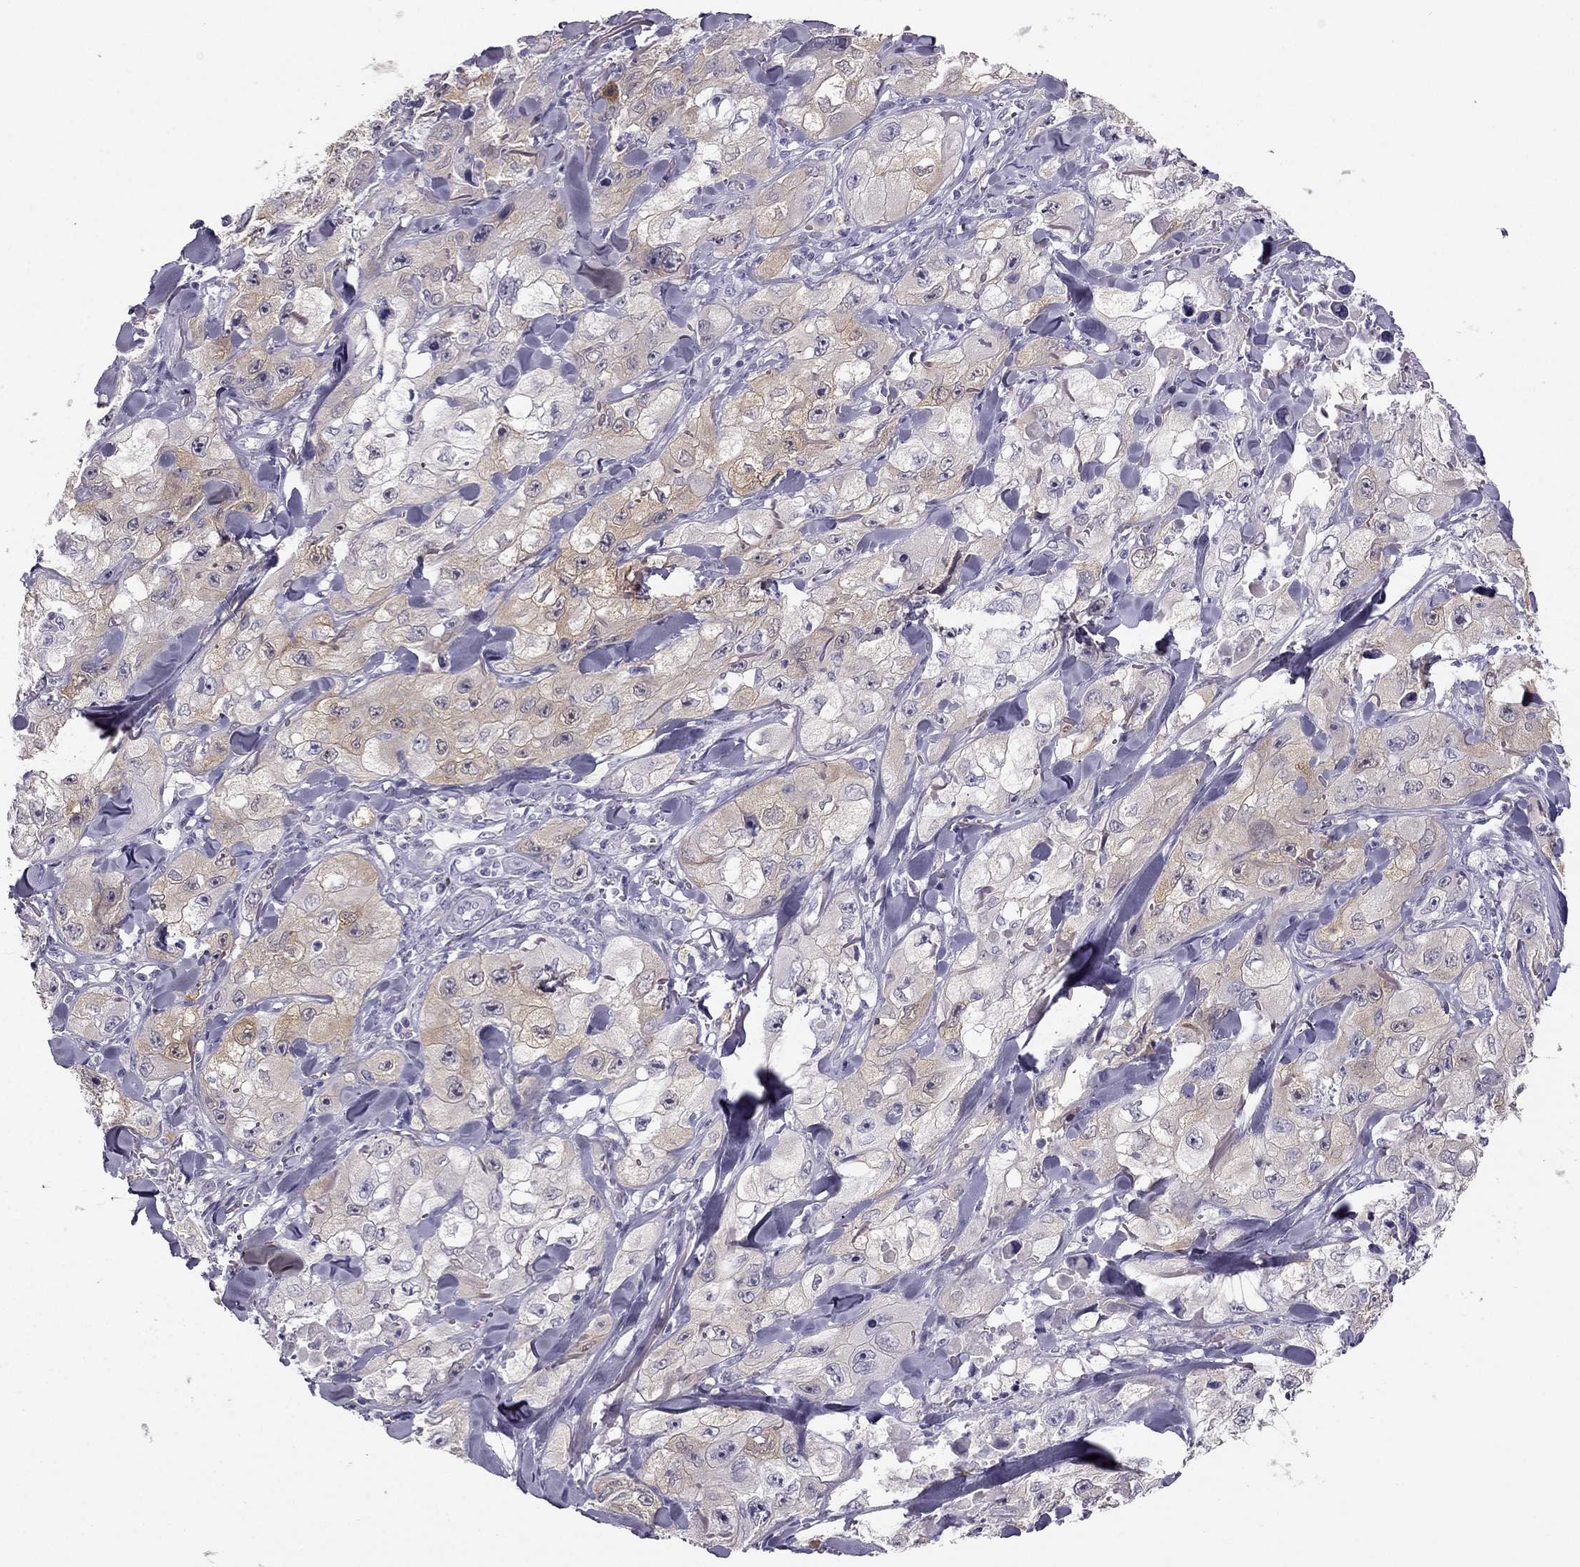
{"staining": {"intensity": "weak", "quantity": "25%-75%", "location": "cytoplasmic/membranous"}, "tissue": "skin cancer", "cell_type": "Tumor cells", "image_type": "cancer", "snomed": [{"axis": "morphology", "description": "Squamous cell carcinoma, NOS"}, {"axis": "topography", "description": "Skin"}, {"axis": "topography", "description": "Subcutis"}], "caption": "Human squamous cell carcinoma (skin) stained with a protein marker exhibits weak staining in tumor cells.", "gene": "NQO1", "patient": {"sex": "male", "age": 73}}